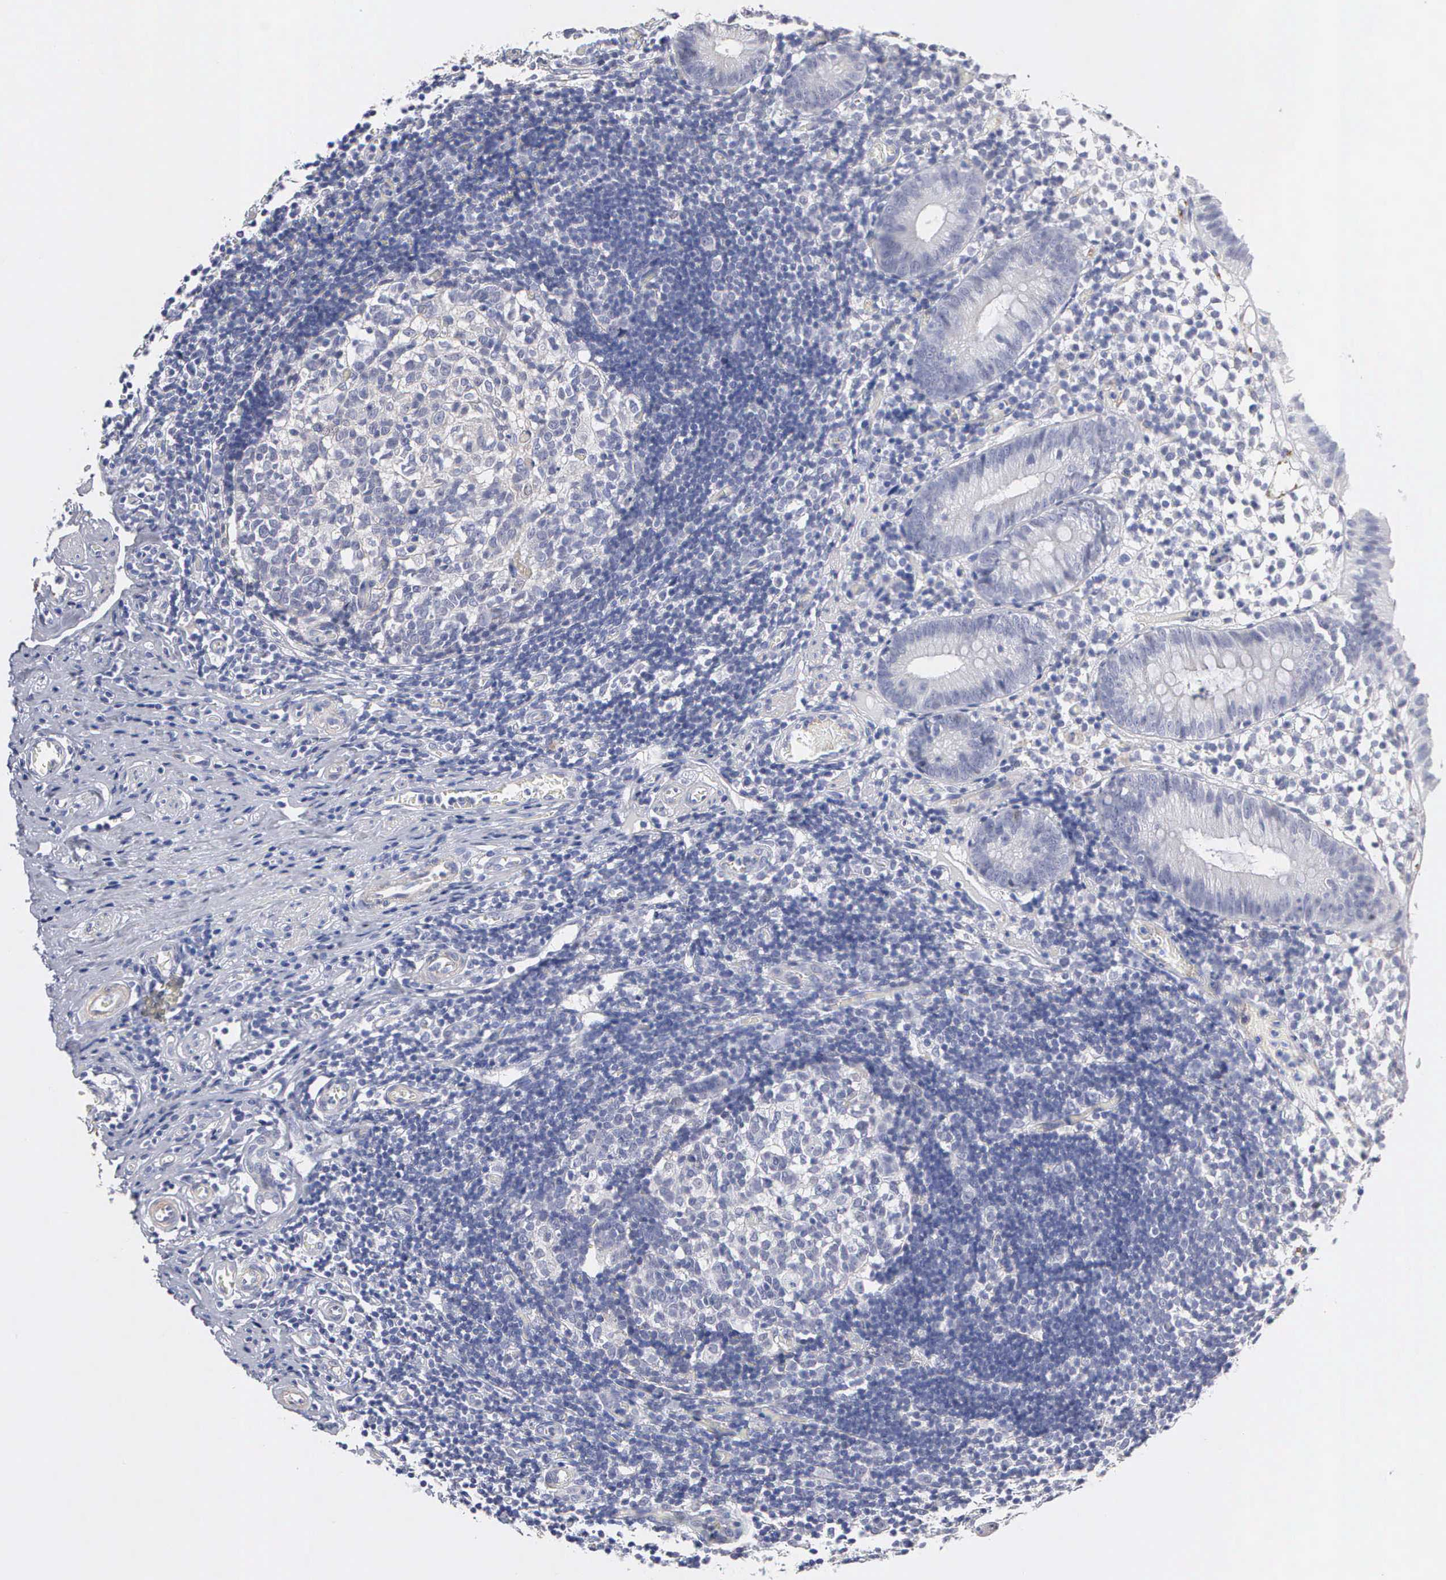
{"staining": {"intensity": "negative", "quantity": "none", "location": "none"}, "tissue": "appendix", "cell_type": "Glandular cells", "image_type": "normal", "snomed": [{"axis": "morphology", "description": "Normal tissue, NOS"}, {"axis": "topography", "description": "Appendix"}], "caption": "Histopathology image shows no protein expression in glandular cells of benign appendix. The staining was performed using DAB (3,3'-diaminobenzidine) to visualize the protein expression in brown, while the nuclei were stained in blue with hematoxylin (Magnification: 20x).", "gene": "ELFN2", "patient": {"sex": "male", "age": 25}}